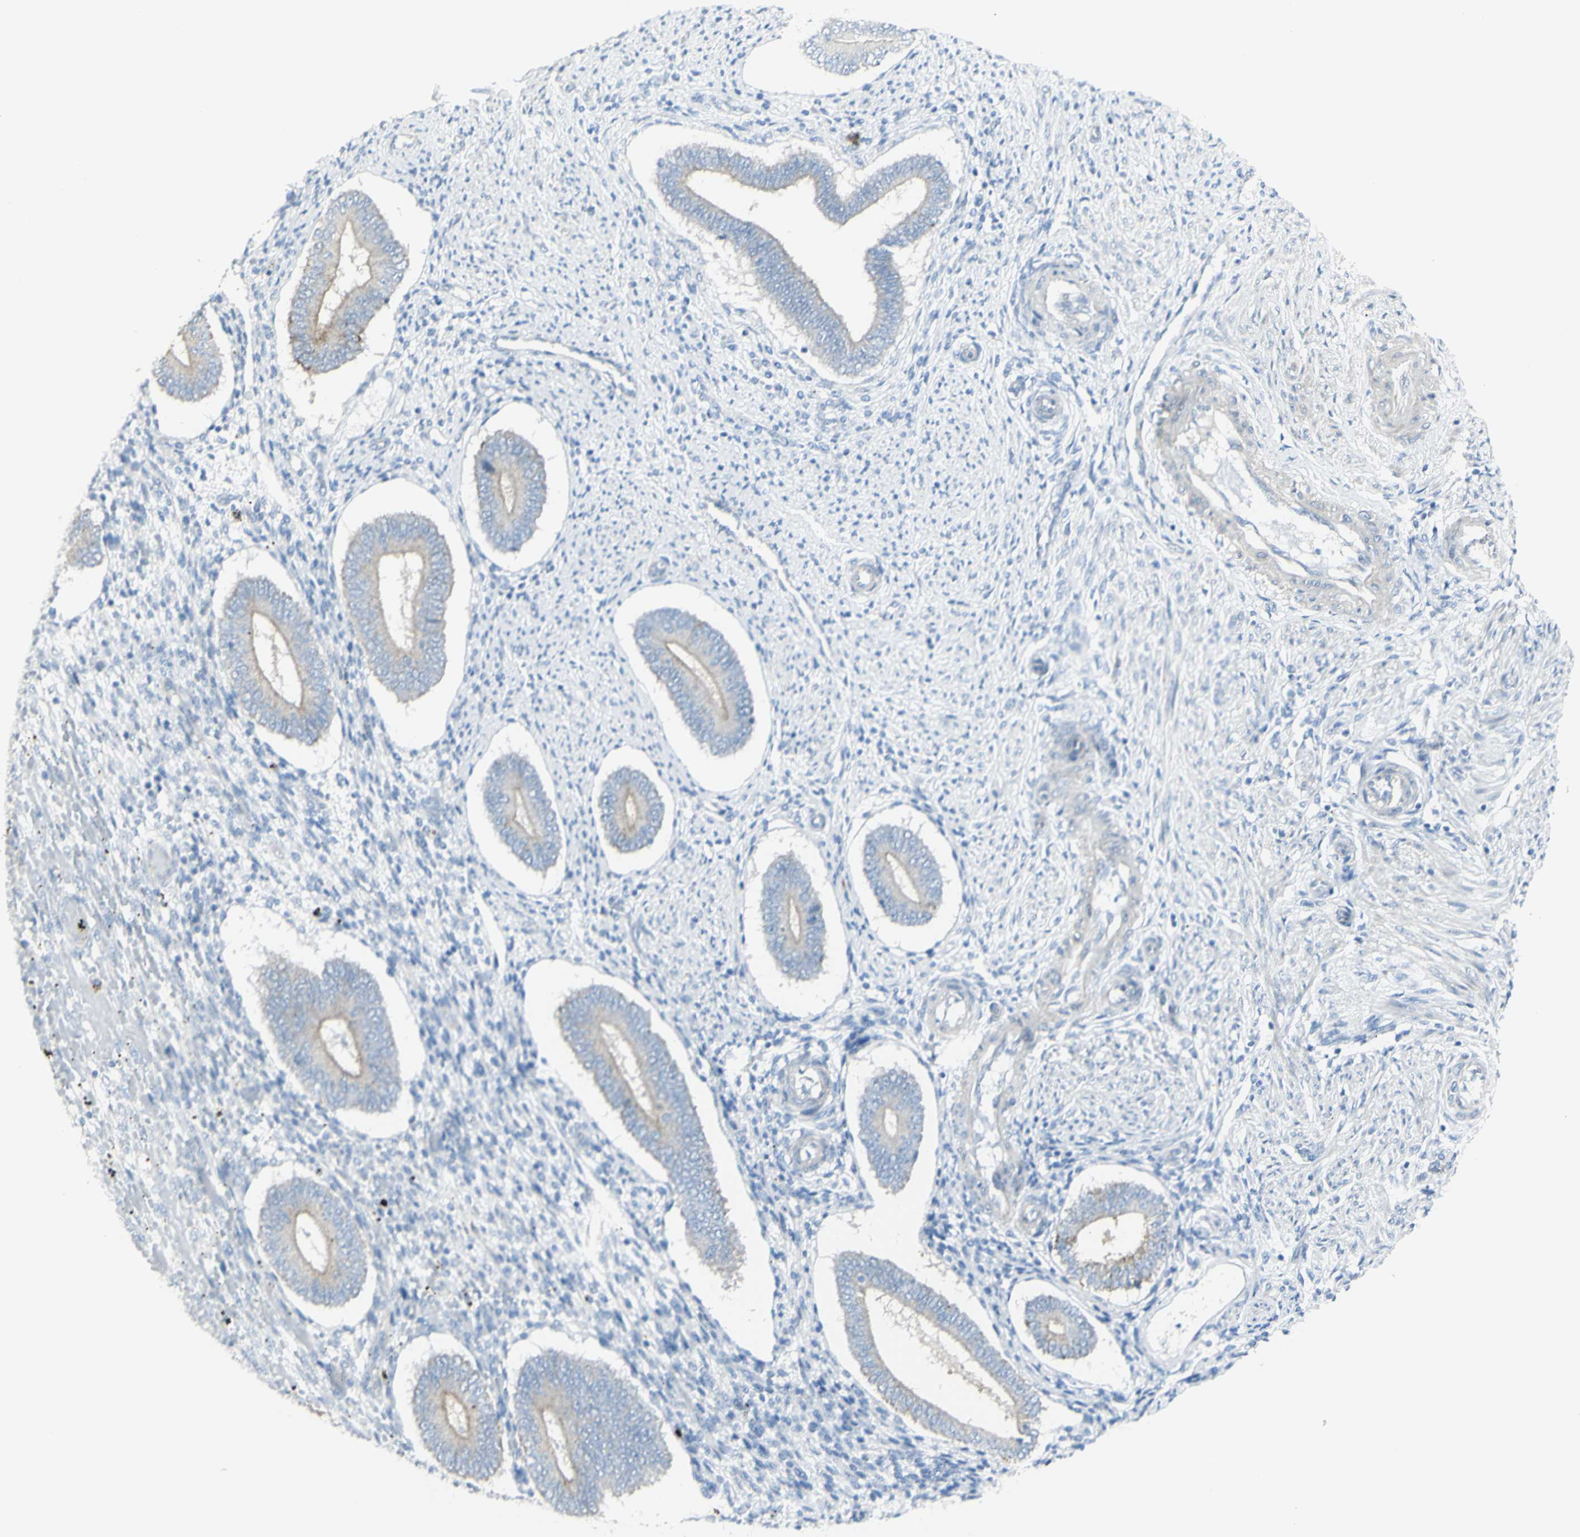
{"staining": {"intensity": "negative", "quantity": "none", "location": "none"}, "tissue": "endometrium", "cell_type": "Cells in endometrial stroma", "image_type": "normal", "snomed": [{"axis": "morphology", "description": "Normal tissue, NOS"}, {"axis": "topography", "description": "Endometrium"}], "caption": "Immunohistochemistry (IHC) image of unremarkable endometrium: endometrium stained with DAB exhibits no significant protein expression in cells in endometrial stroma.", "gene": "NDST4", "patient": {"sex": "female", "age": 42}}